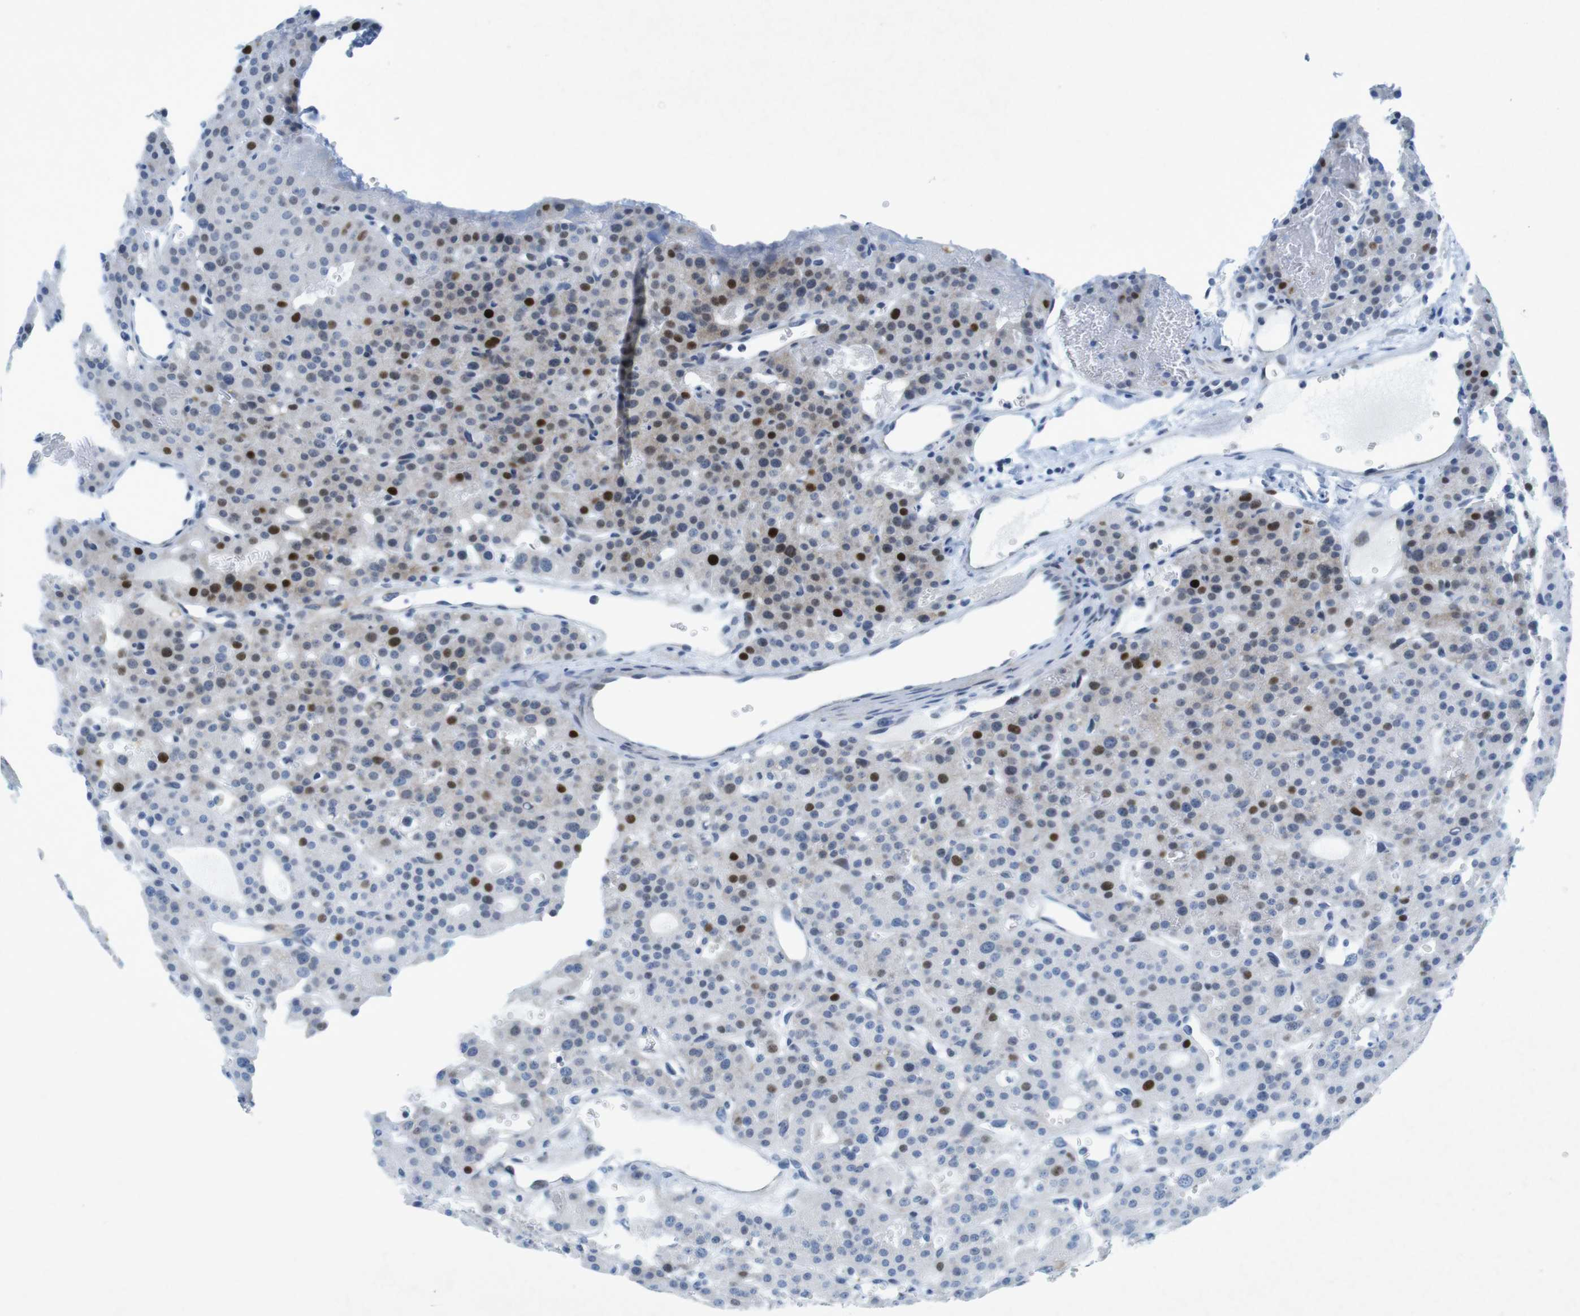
{"staining": {"intensity": "strong", "quantity": "<25%", "location": "nuclear"}, "tissue": "parathyroid gland", "cell_type": "Glandular cells", "image_type": "normal", "snomed": [{"axis": "morphology", "description": "Normal tissue, NOS"}, {"axis": "morphology", "description": "Adenoma, NOS"}, {"axis": "topography", "description": "Parathyroid gland"}], "caption": "Immunohistochemistry (IHC) of benign parathyroid gland shows medium levels of strong nuclear positivity in approximately <25% of glandular cells.", "gene": "CHAF1A", "patient": {"sex": "female", "age": 81}}